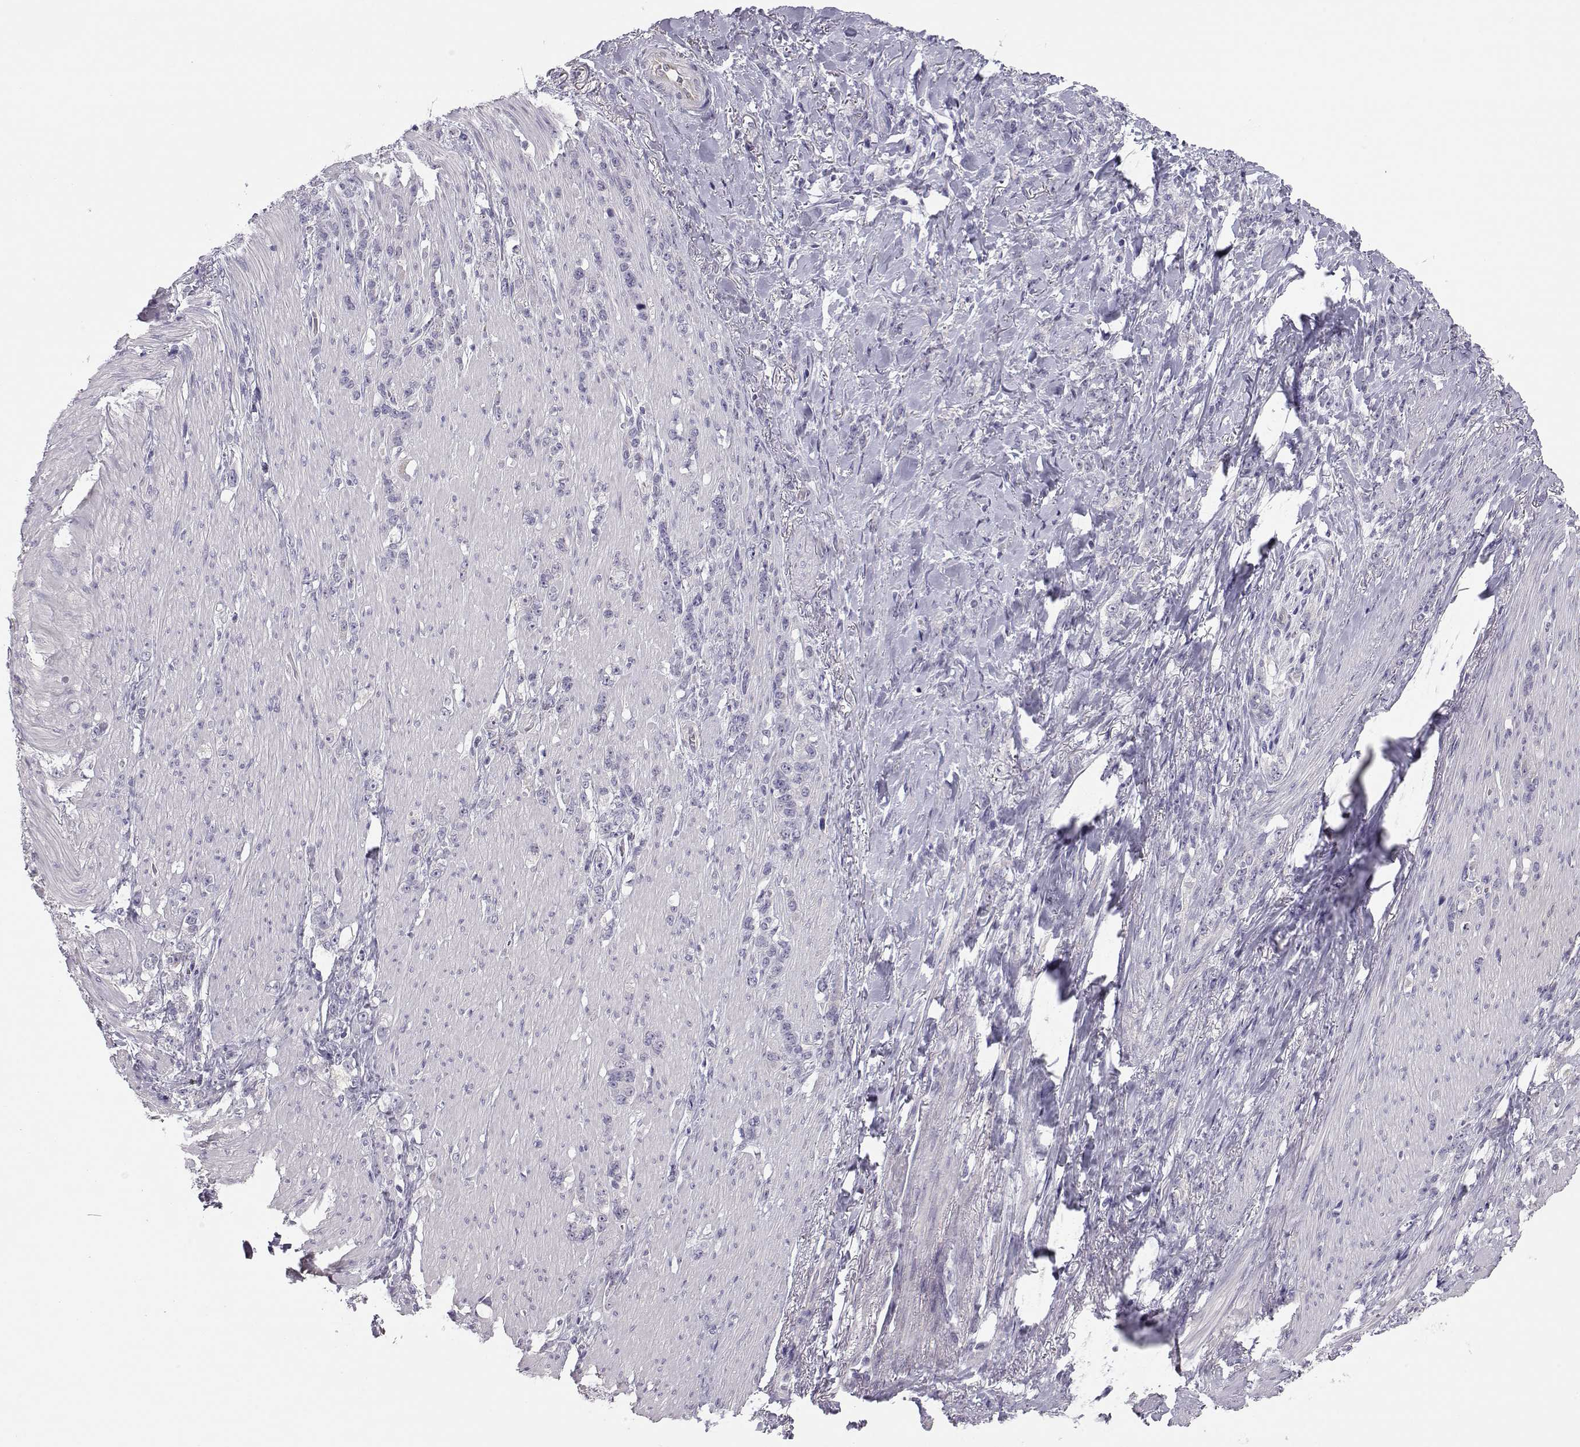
{"staining": {"intensity": "negative", "quantity": "none", "location": "none"}, "tissue": "stomach cancer", "cell_type": "Tumor cells", "image_type": "cancer", "snomed": [{"axis": "morphology", "description": "Adenocarcinoma, NOS"}, {"axis": "topography", "description": "Stomach, lower"}], "caption": "High power microscopy histopathology image of an immunohistochemistry image of stomach cancer, revealing no significant expression in tumor cells. The staining was performed using DAB (3,3'-diaminobenzidine) to visualize the protein expression in brown, while the nuclei were stained in blue with hematoxylin (Magnification: 20x).", "gene": "KCNMB4", "patient": {"sex": "male", "age": 88}}